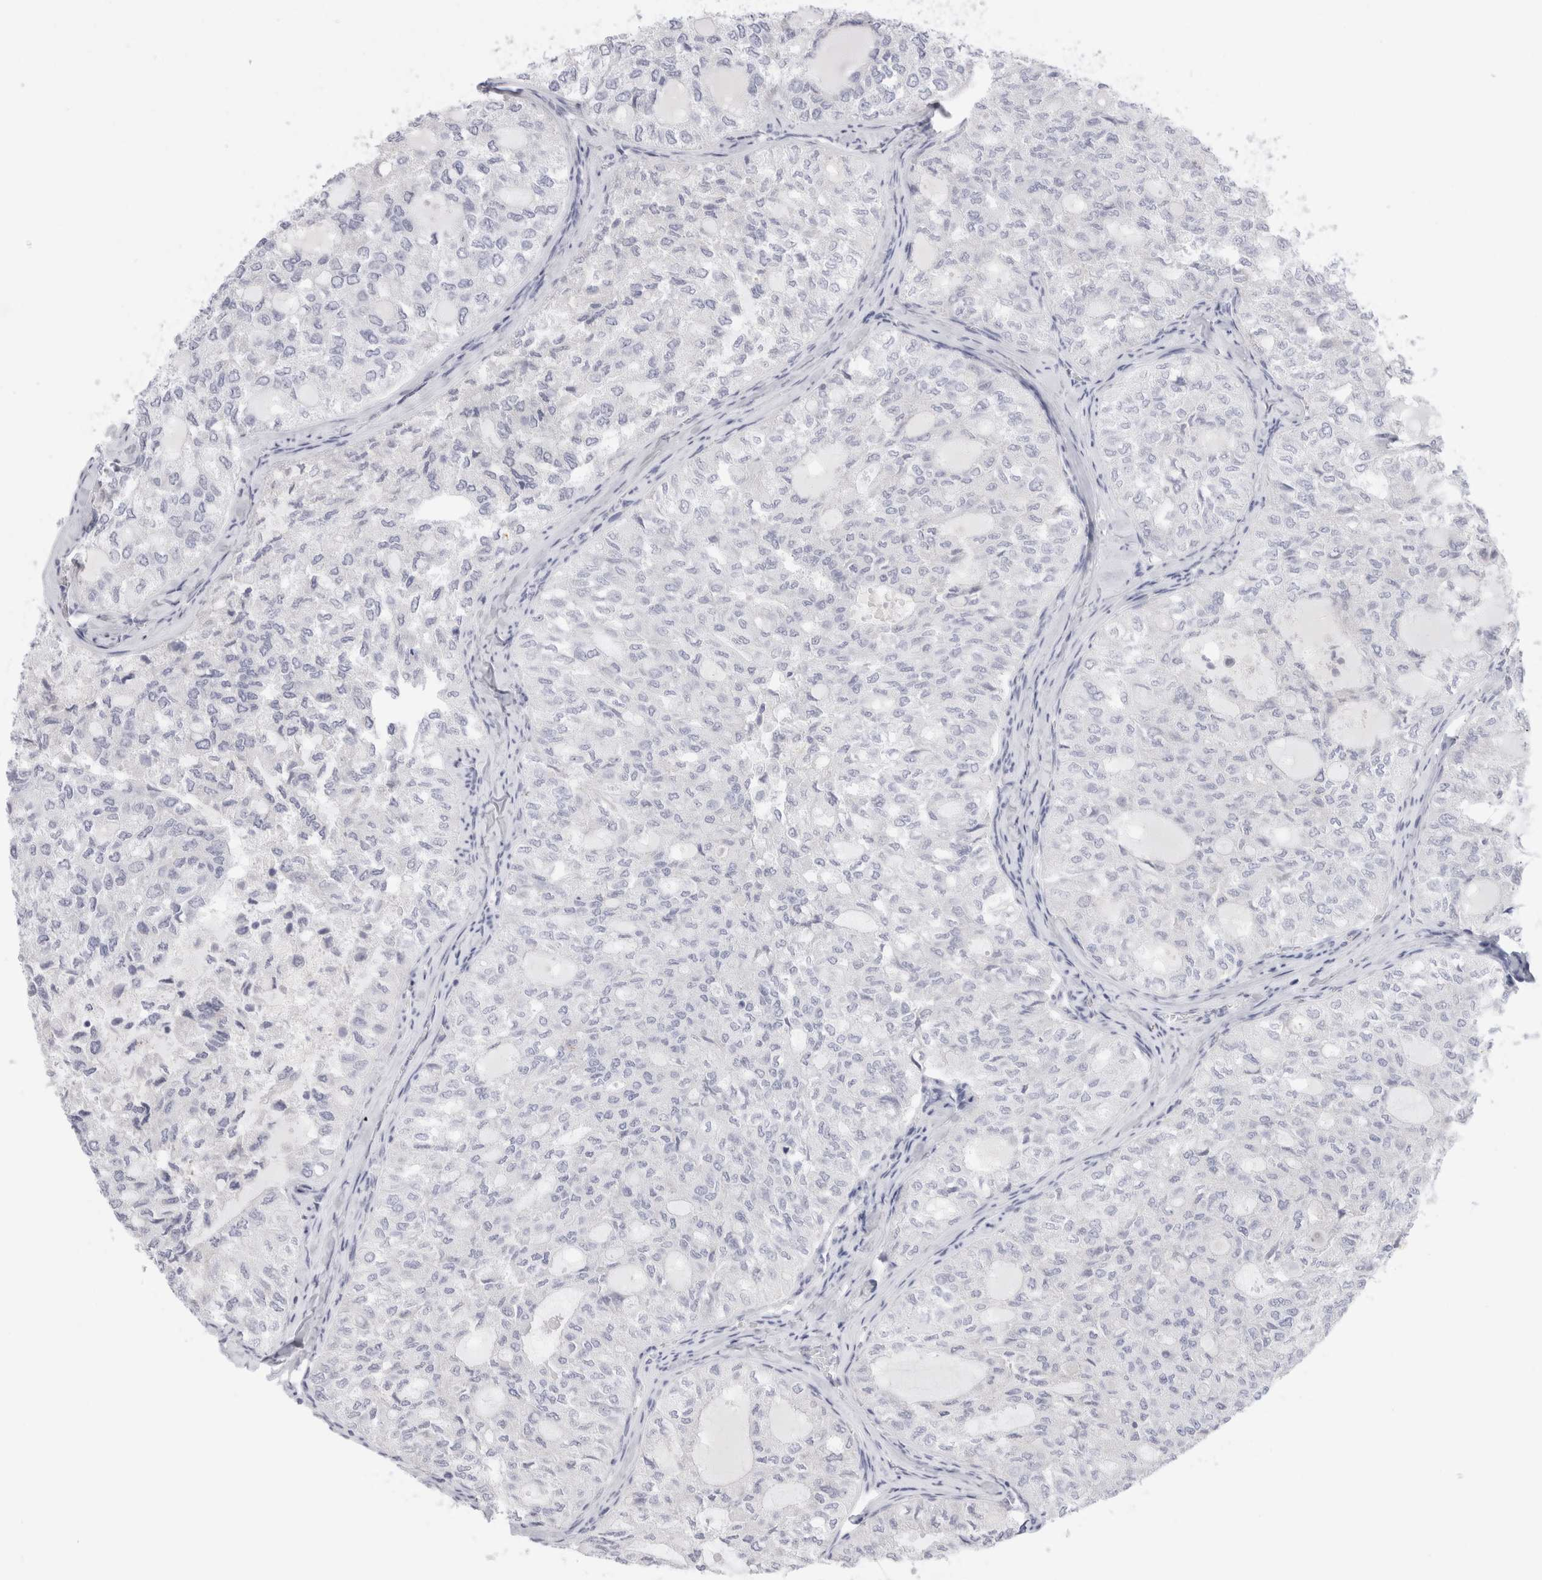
{"staining": {"intensity": "negative", "quantity": "none", "location": "none"}, "tissue": "thyroid cancer", "cell_type": "Tumor cells", "image_type": "cancer", "snomed": [{"axis": "morphology", "description": "Follicular adenoma carcinoma, NOS"}, {"axis": "topography", "description": "Thyroid gland"}], "caption": "The micrograph exhibits no significant positivity in tumor cells of thyroid follicular adenoma carcinoma.", "gene": "MUC15", "patient": {"sex": "male", "age": 75}}